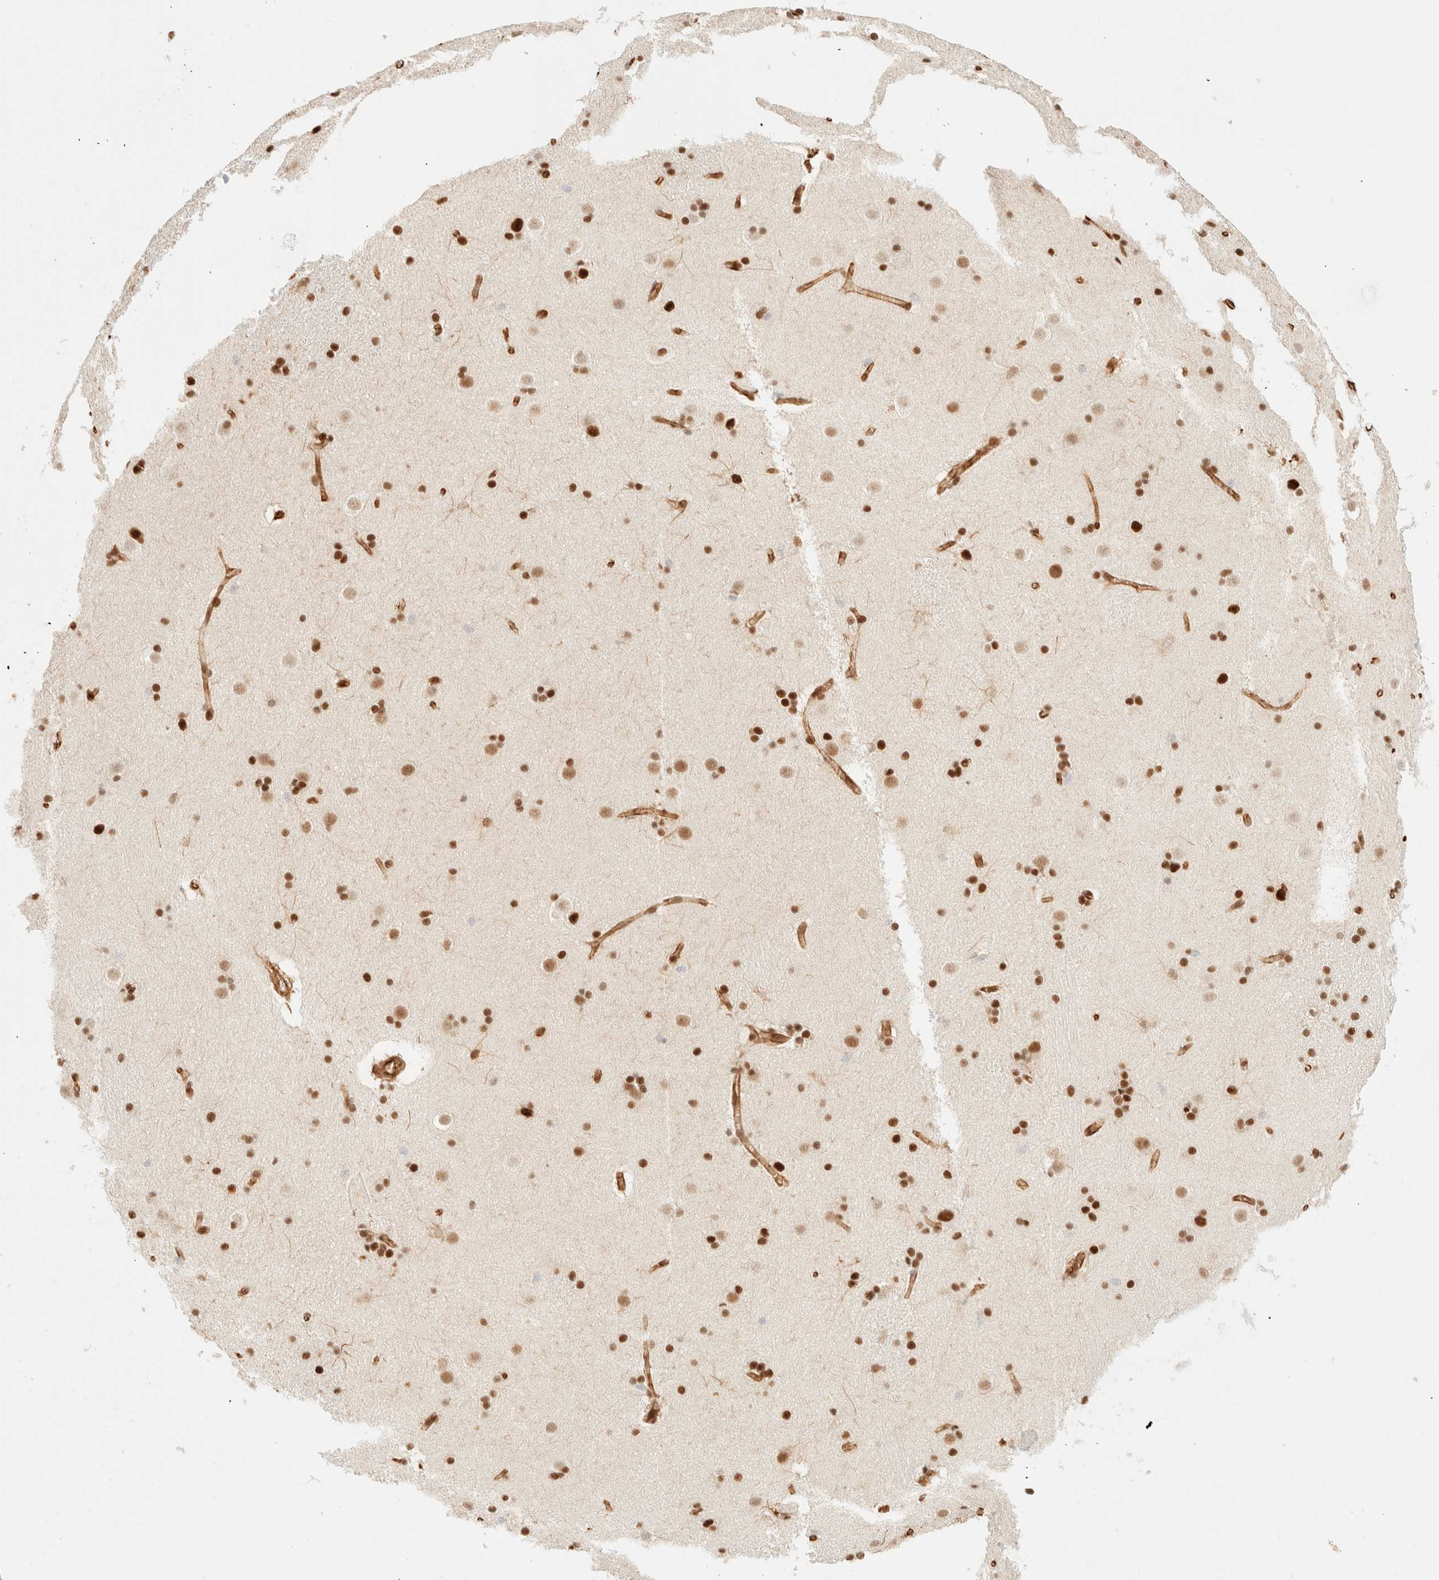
{"staining": {"intensity": "strong", "quantity": "25%-75%", "location": "nuclear"}, "tissue": "caudate", "cell_type": "Glial cells", "image_type": "normal", "snomed": [{"axis": "morphology", "description": "Normal tissue, NOS"}, {"axis": "topography", "description": "Lateral ventricle wall"}], "caption": "Protein staining of normal caudate demonstrates strong nuclear positivity in about 25%-75% of glial cells. (IHC, brightfield microscopy, high magnification).", "gene": "ZSCAN18", "patient": {"sex": "female", "age": 19}}